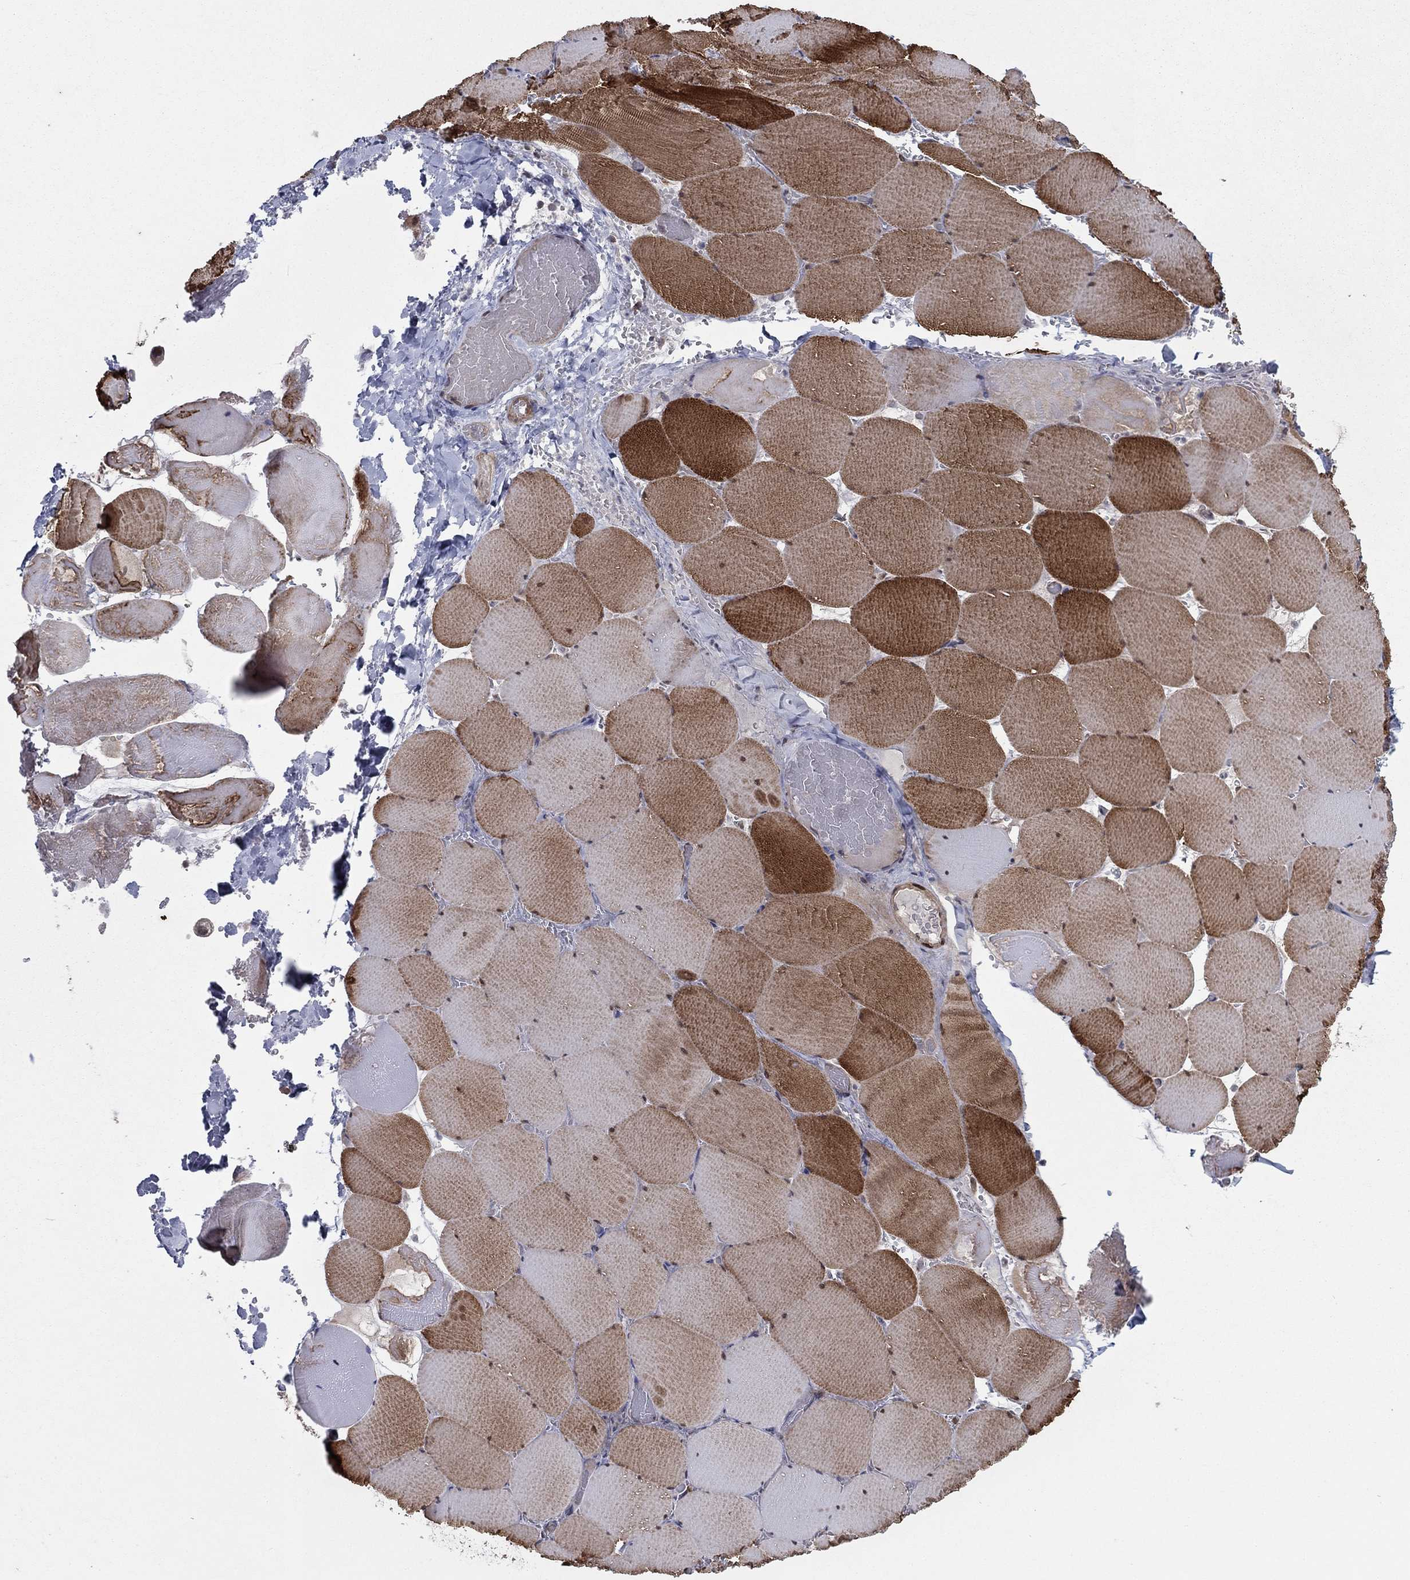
{"staining": {"intensity": "strong", "quantity": "25%-75%", "location": "cytoplasmic/membranous"}, "tissue": "skeletal muscle", "cell_type": "Myocytes", "image_type": "normal", "snomed": [{"axis": "morphology", "description": "Normal tissue, NOS"}, {"axis": "morphology", "description": "Malignant melanoma, Metastatic site"}, {"axis": "topography", "description": "Skeletal muscle"}], "caption": "Strong cytoplasmic/membranous expression for a protein is appreciated in about 25%-75% of myocytes of normal skeletal muscle using immunohistochemistry.", "gene": "PSMC1", "patient": {"sex": "male", "age": 50}}